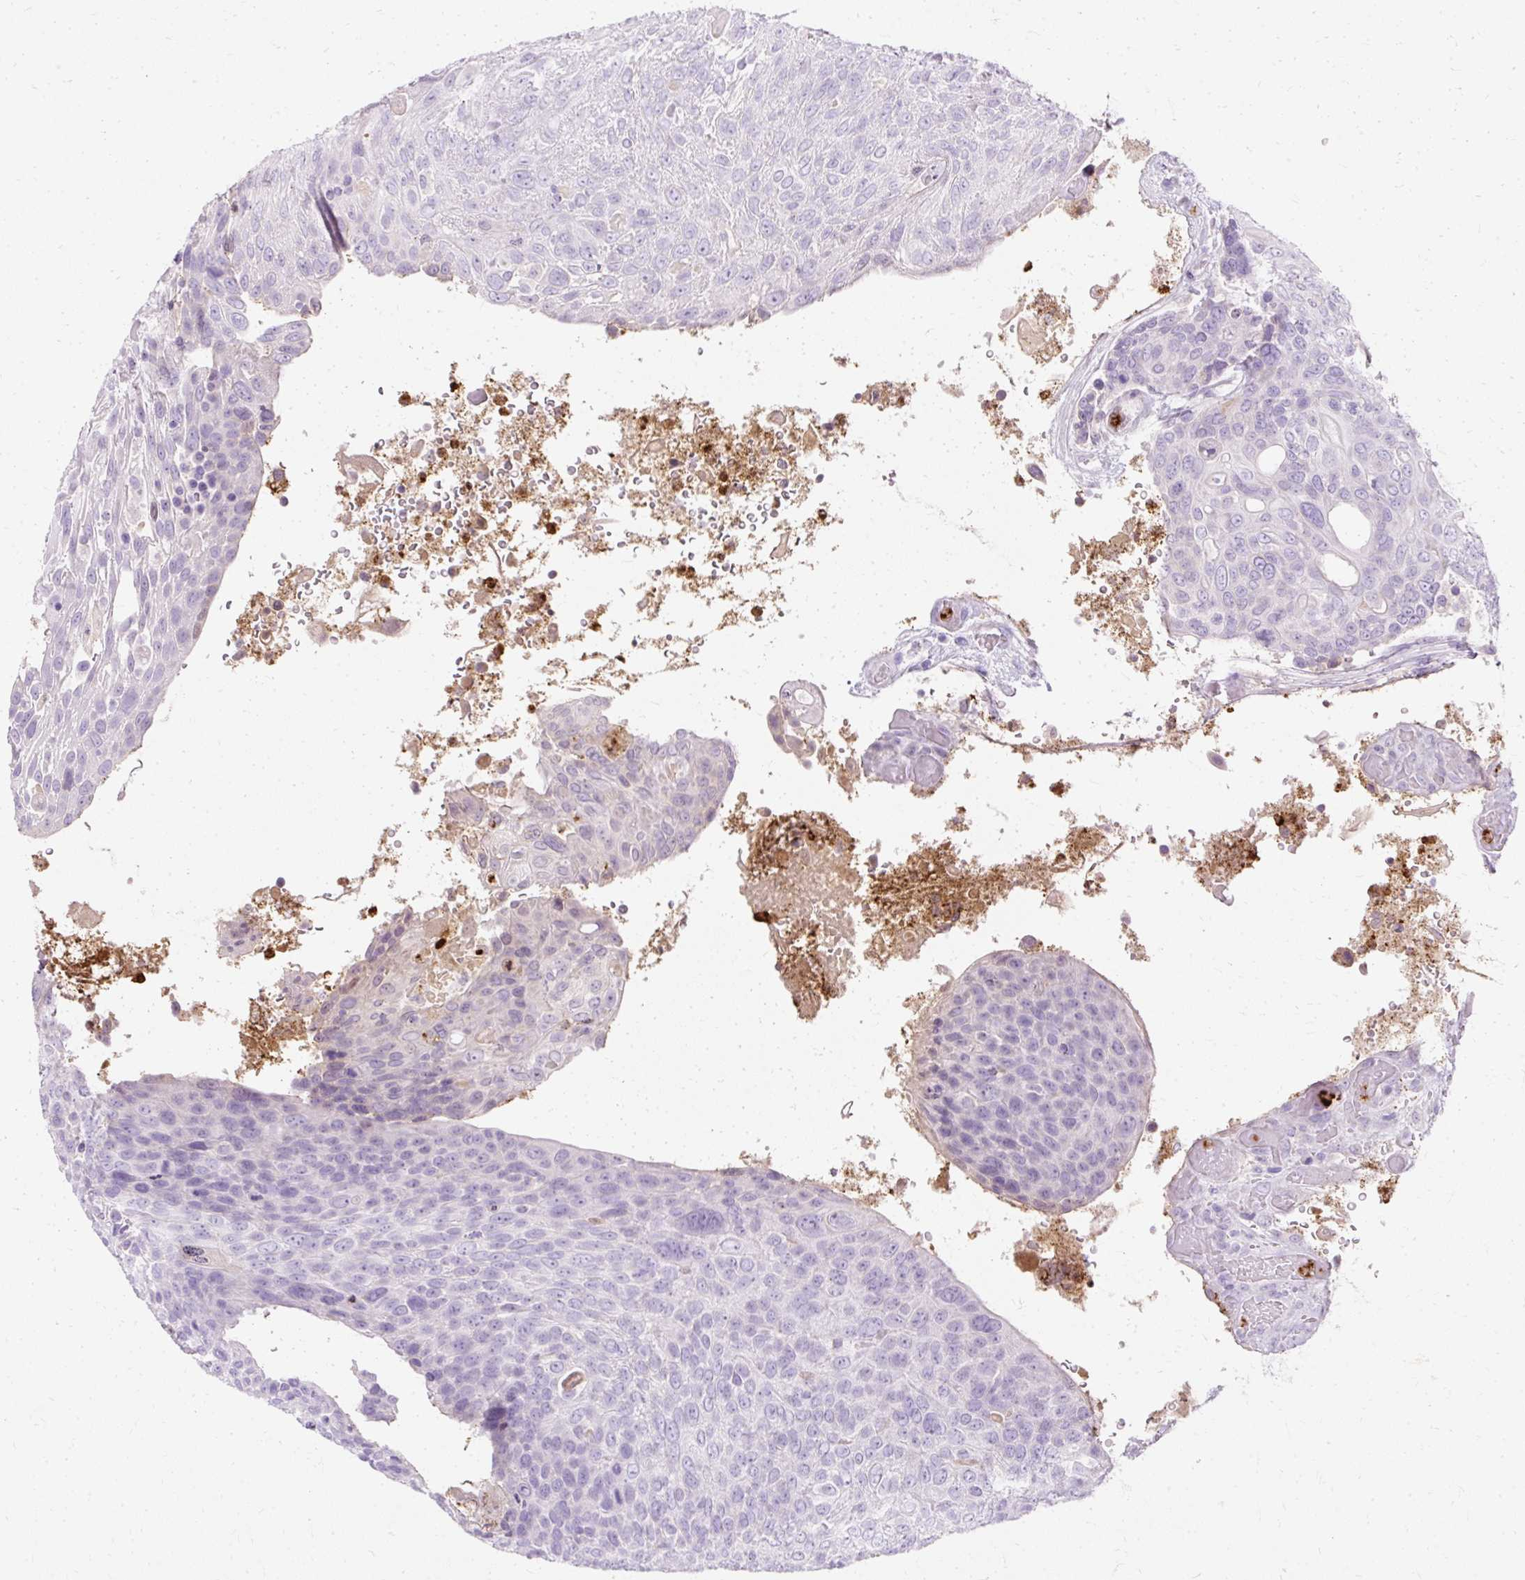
{"staining": {"intensity": "negative", "quantity": "none", "location": "none"}, "tissue": "urothelial cancer", "cell_type": "Tumor cells", "image_type": "cancer", "snomed": [{"axis": "morphology", "description": "Urothelial carcinoma, High grade"}, {"axis": "topography", "description": "Urinary bladder"}], "caption": "The micrograph displays no significant staining in tumor cells of urothelial carcinoma (high-grade). (Immunohistochemistry, brightfield microscopy, high magnification).", "gene": "DEFA1", "patient": {"sex": "female", "age": 70}}